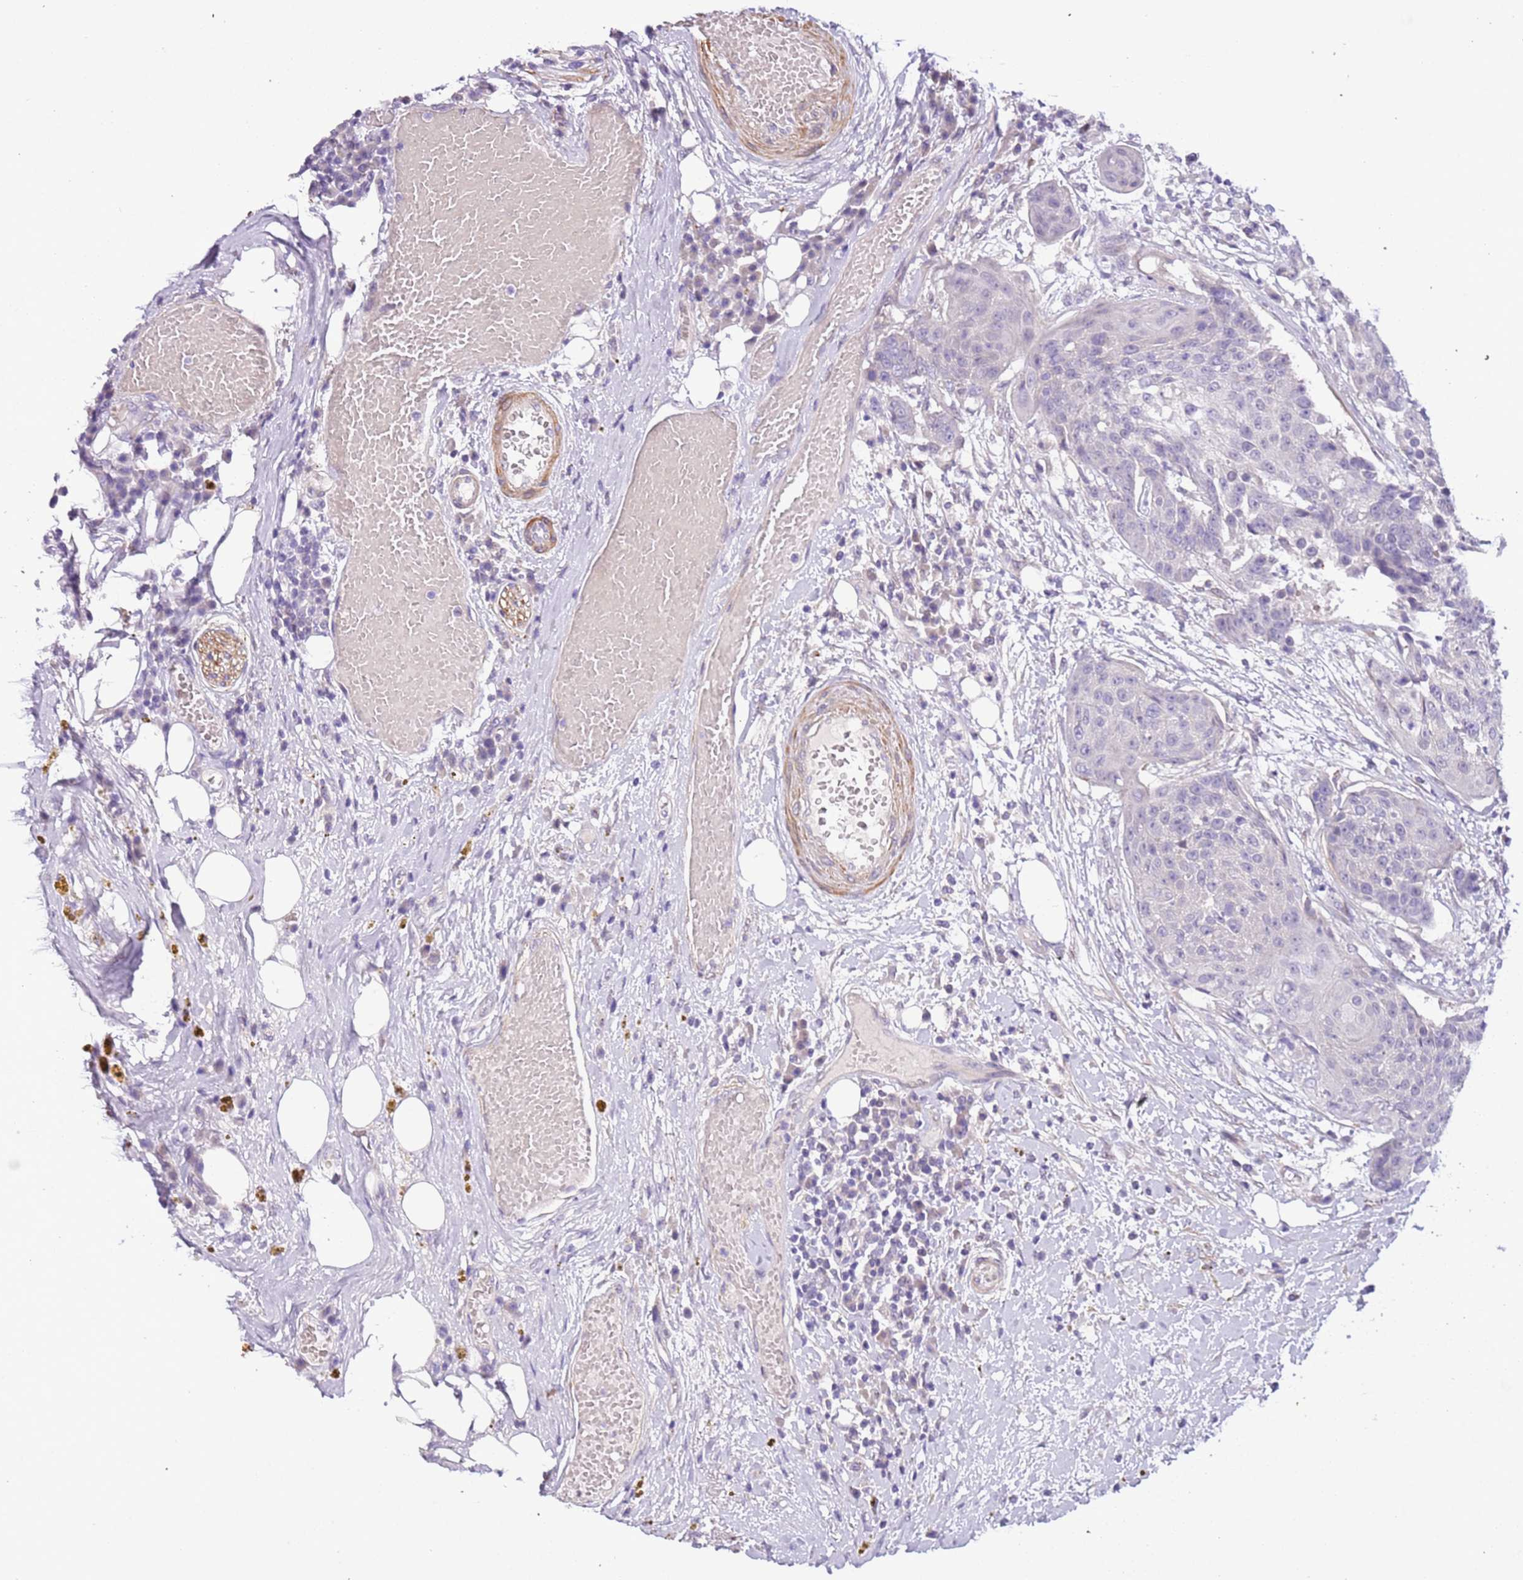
{"staining": {"intensity": "negative", "quantity": "none", "location": "none"}, "tissue": "urothelial cancer", "cell_type": "Tumor cells", "image_type": "cancer", "snomed": [{"axis": "morphology", "description": "Urothelial carcinoma, High grade"}, {"axis": "topography", "description": "Urinary bladder"}], "caption": "Immunohistochemical staining of human urothelial cancer exhibits no significant expression in tumor cells. (DAB (3,3'-diaminobenzidine) IHC with hematoxylin counter stain).", "gene": "PLEKHH1", "patient": {"sex": "female", "age": 63}}